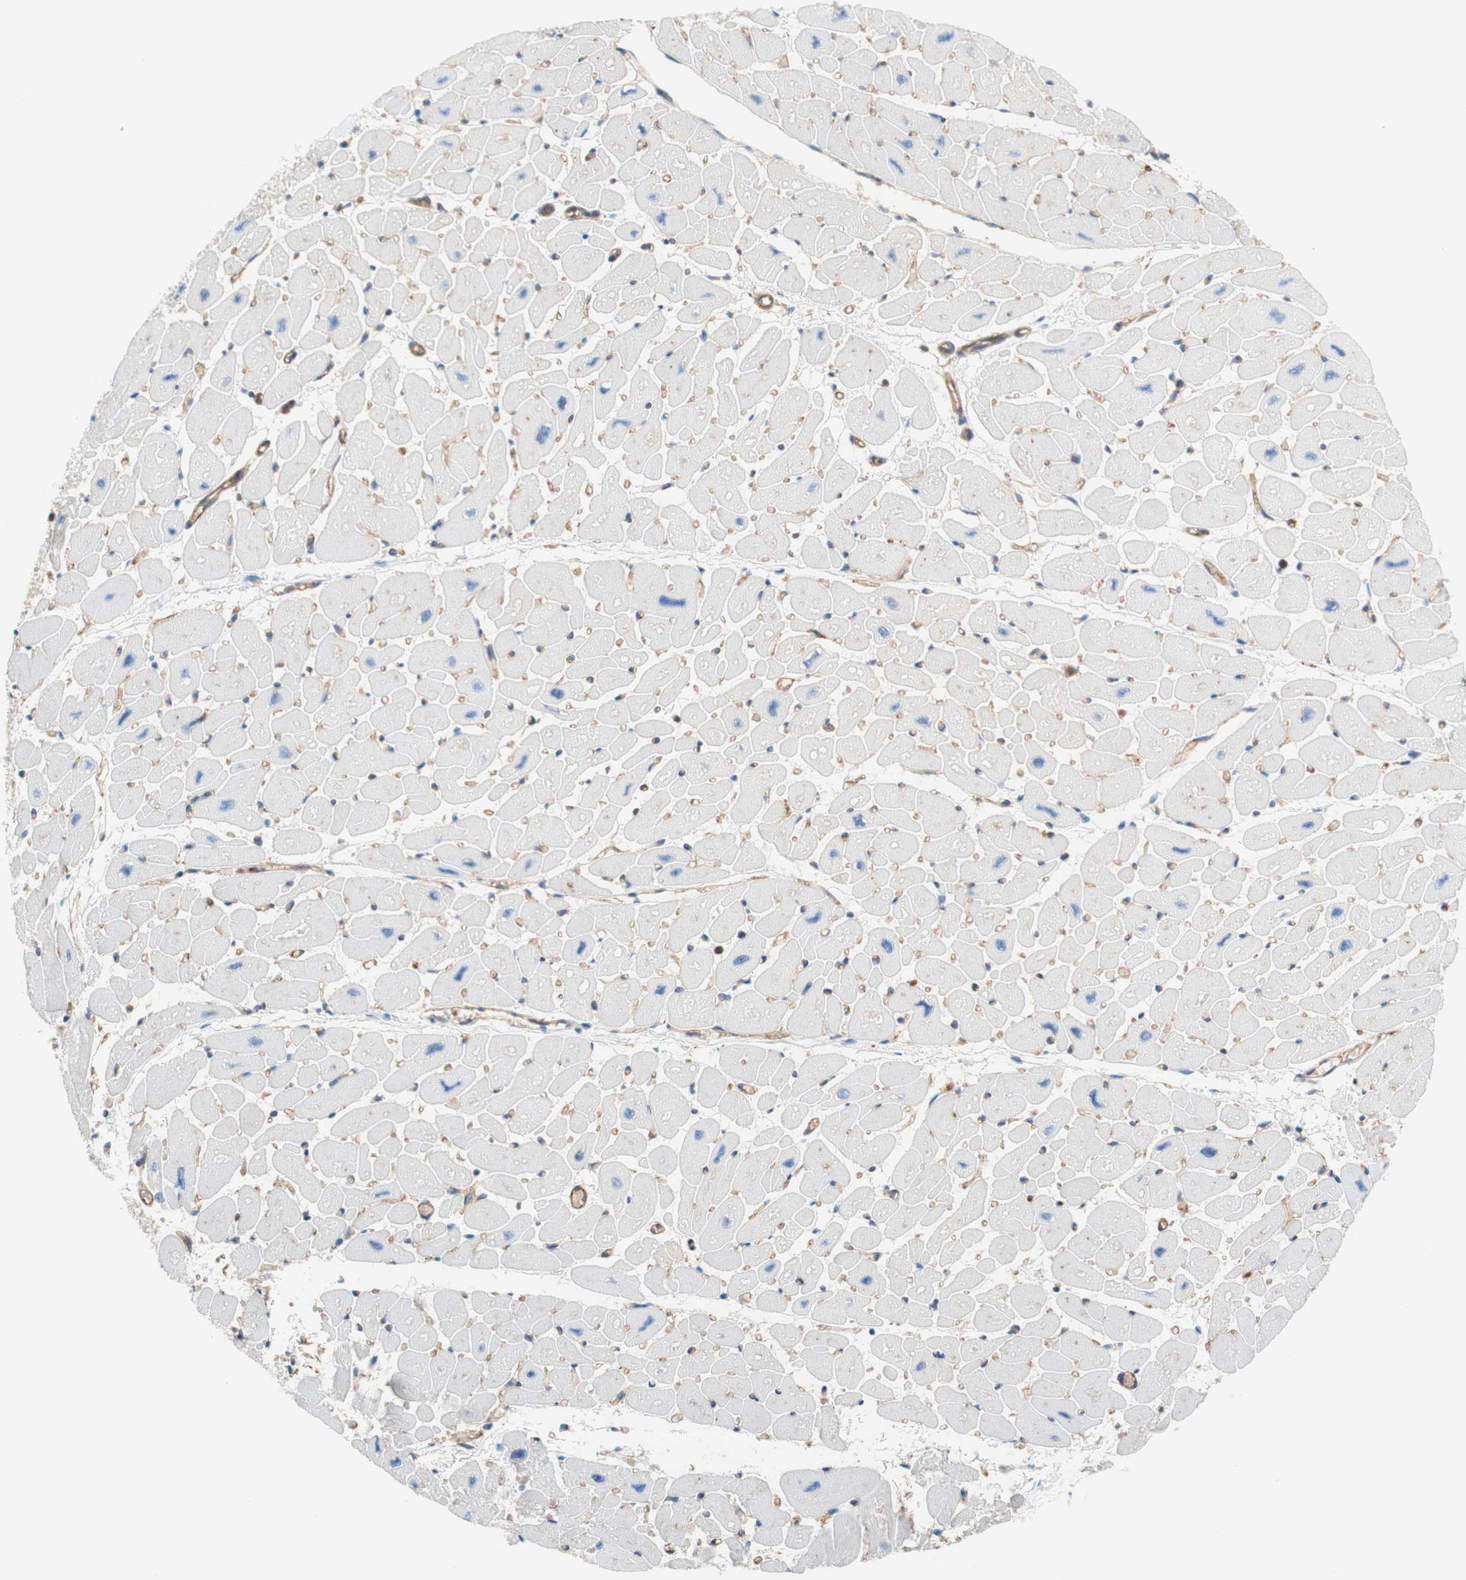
{"staining": {"intensity": "weak", "quantity": "<25%", "location": "cytoplasmic/membranous"}, "tissue": "heart muscle", "cell_type": "Cardiomyocytes", "image_type": "normal", "snomed": [{"axis": "morphology", "description": "Normal tissue, NOS"}, {"axis": "topography", "description": "Heart"}], "caption": "This is an immunohistochemistry photomicrograph of normal heart muscle. There is no positivity in cardiomyocytes.", "gene": "STOM", "patient": {"sex": "female", "age": 54}}